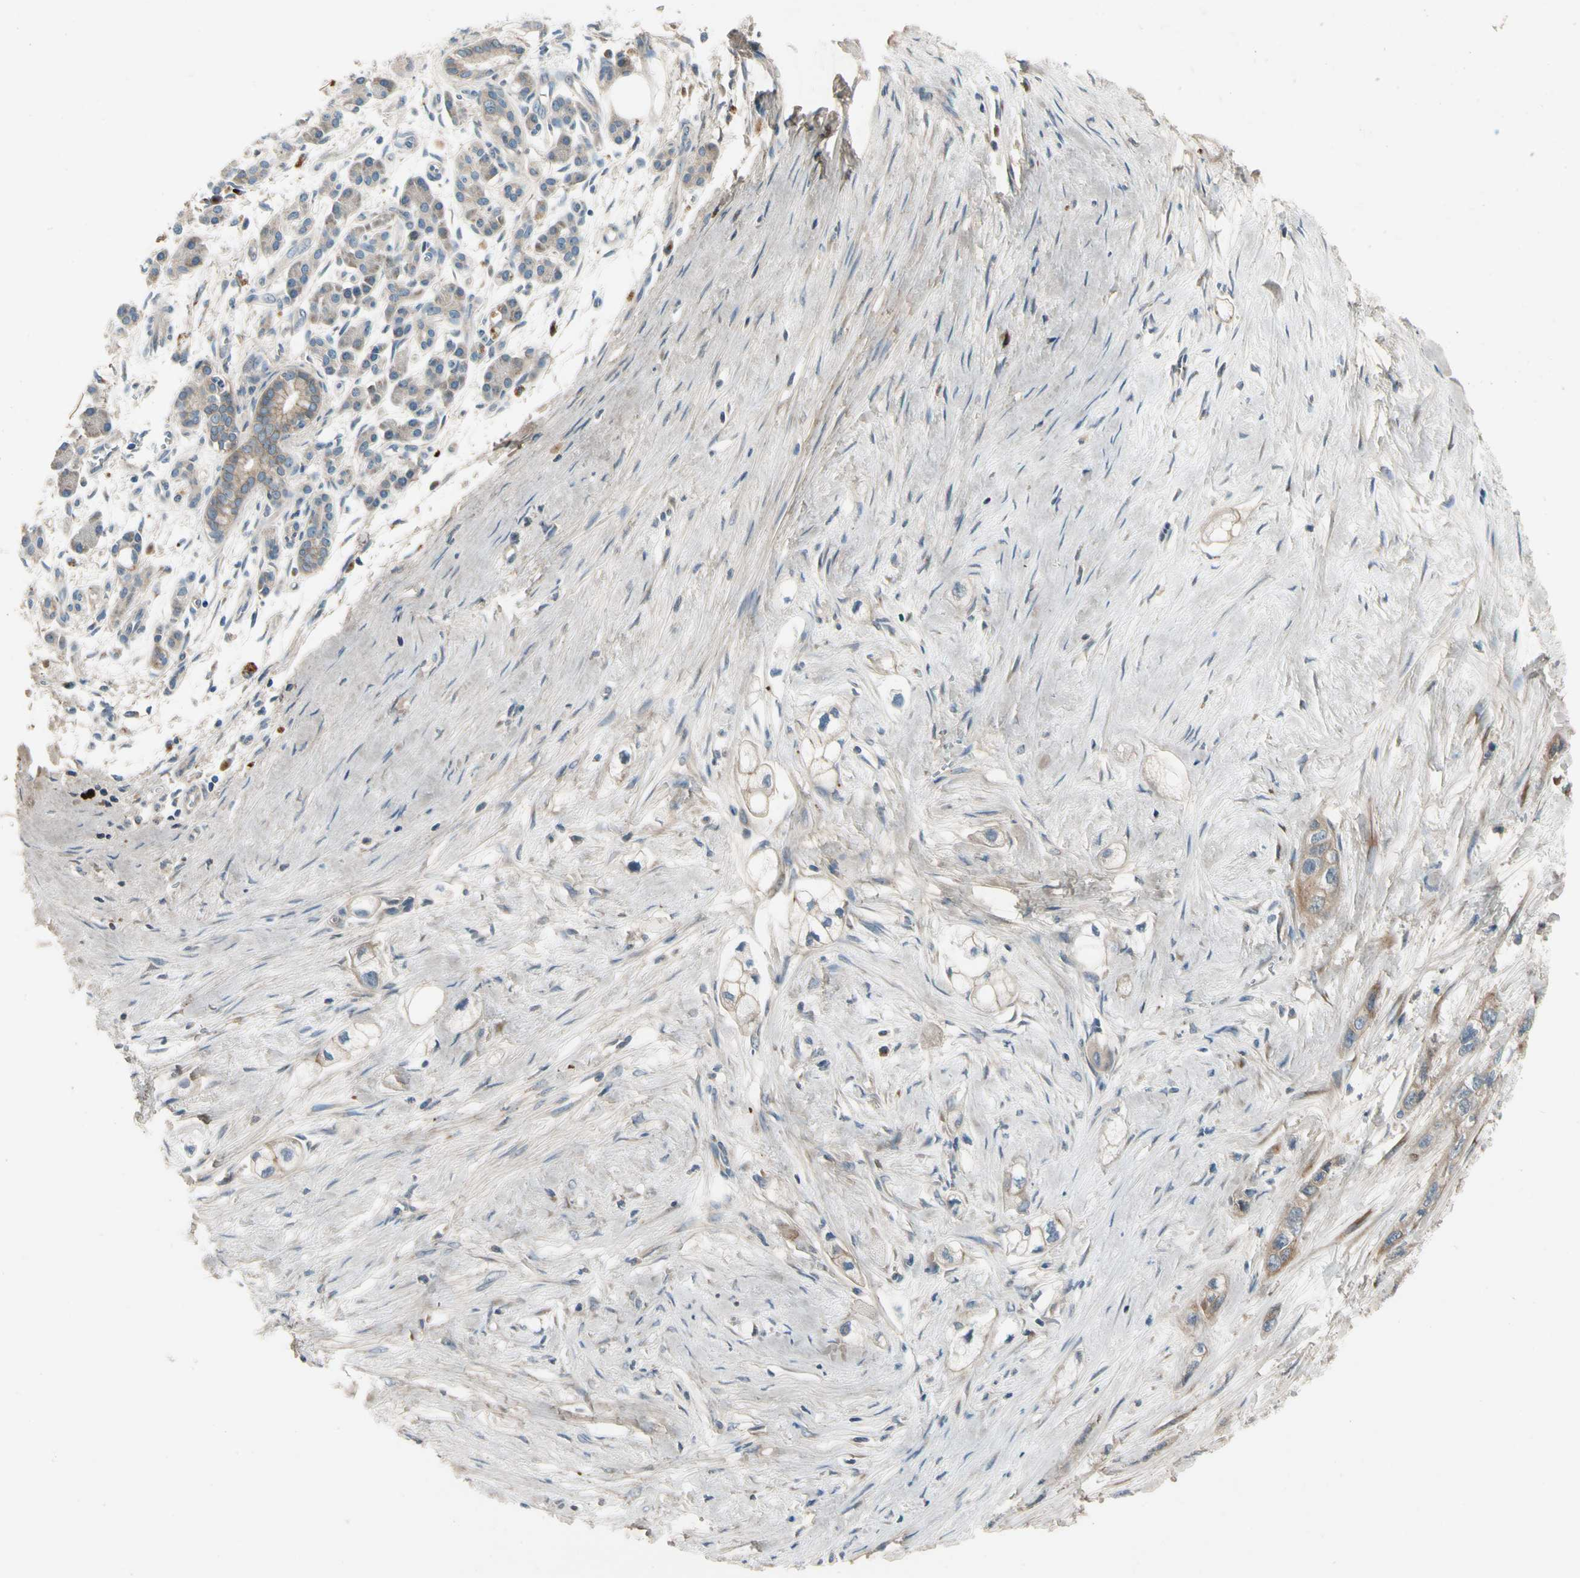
{"staining": {"intensity": "moderate", "quantity": ">75%", "location": "cytoplasmic/membranous"}, "tissue": "pancreatic cancer", "cell_type": "Tumor cells", "image_type": "cancer", "snomed": [{"axis": "morphology", "description": "Adenocarcinoma, NOS"}, {"axis": "topography", "description": "Pancreas"}], "caption": "A brown stain highlights moderate cytoplasmic/membranous expression of a protein in human adenocarcinoma (pancreatic) tumor cells.", "gene": "MST1R", "patient": {"sex": "male", "age": 74}}